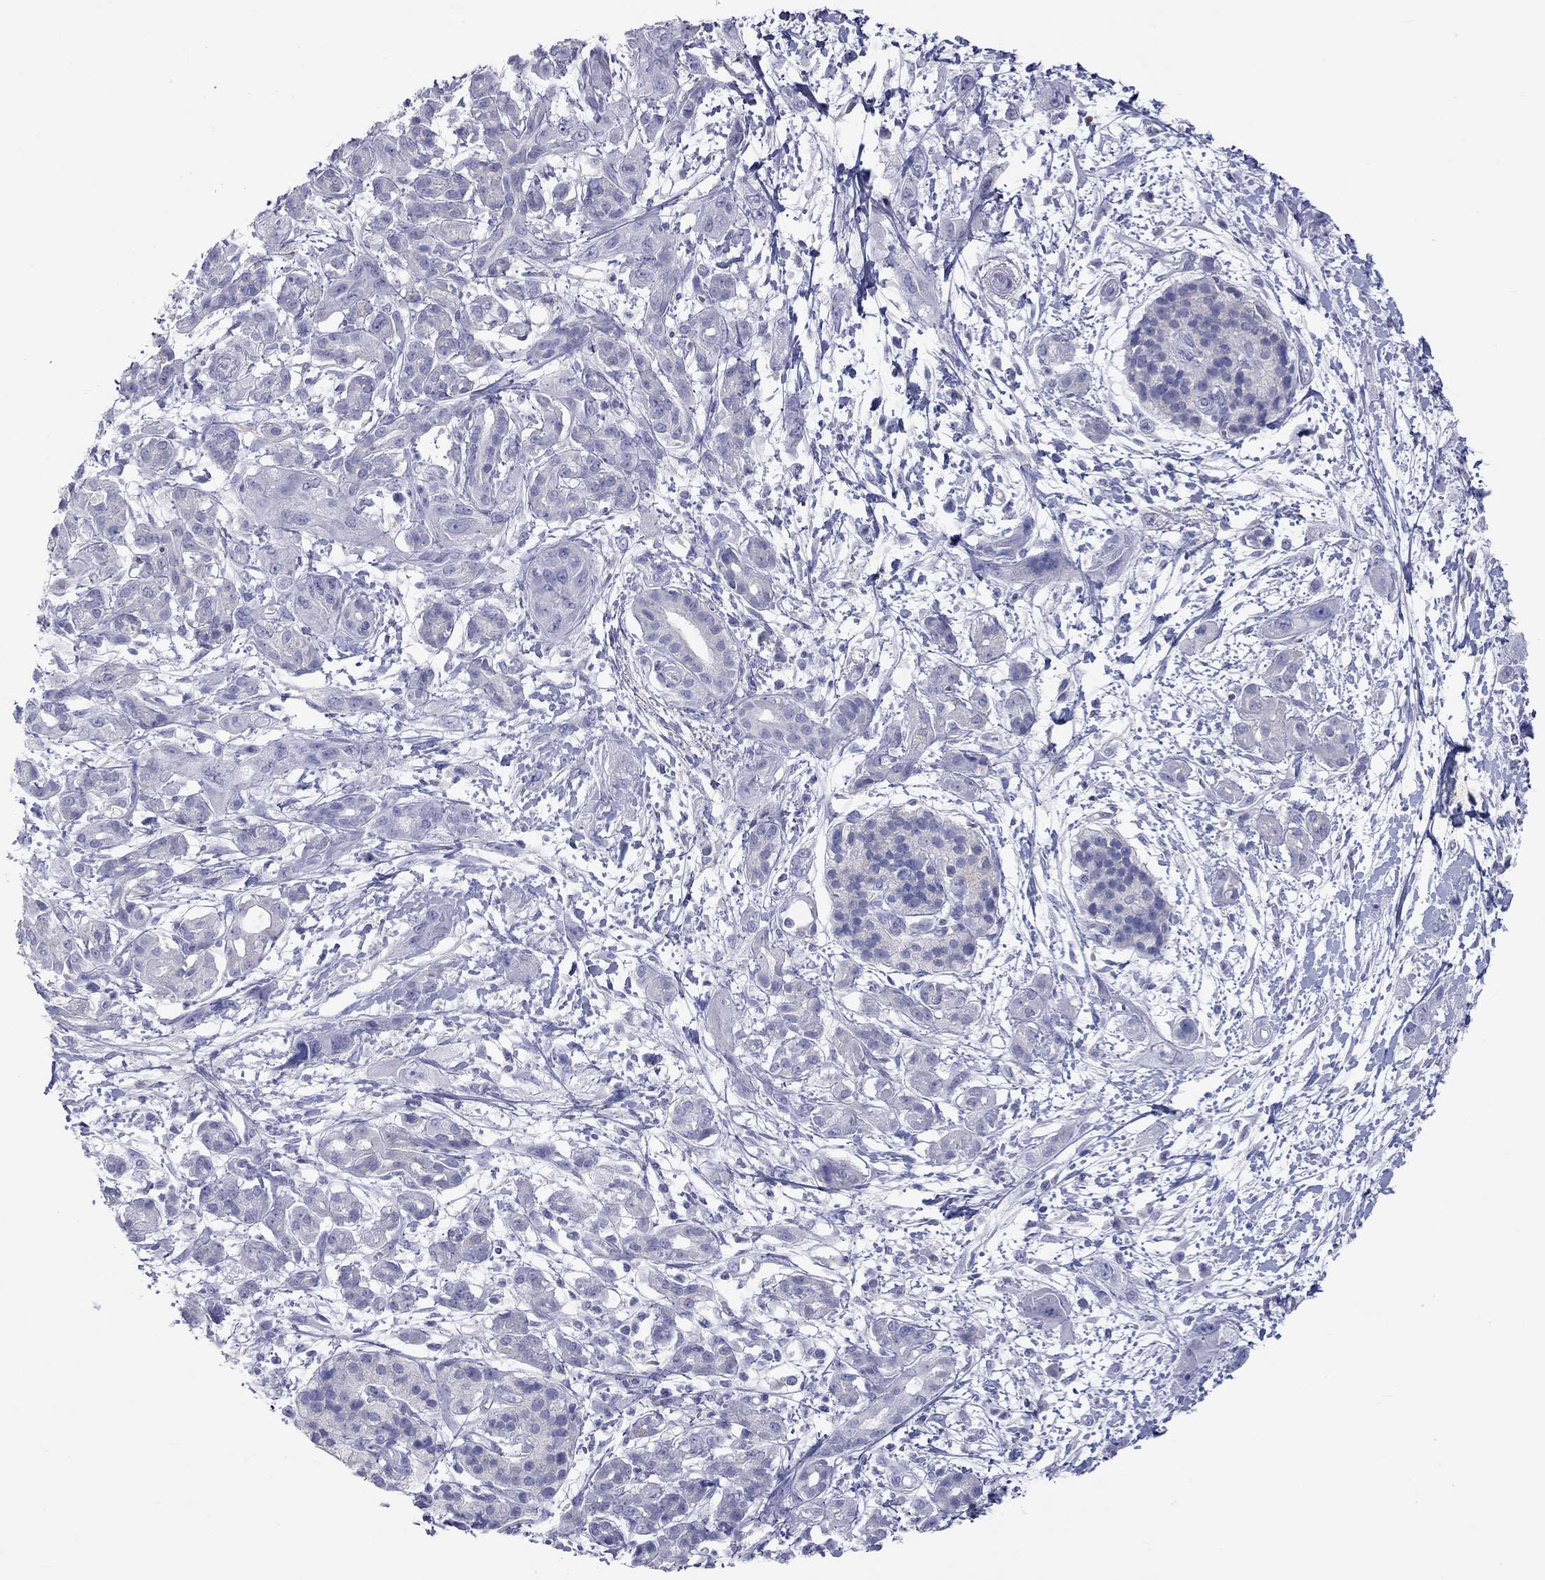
{"staining": {"intensity": "negative", "quantity": "none", "location": "none"}, "tissue": "pancreatic cancer", "cell_type": "Tumor cells", "image_type": "cancer", "snomed": [{"axis": "morphology", "description": "Adenocarcinoma, NOS"}, {"axis": "topography", "description": "Pancreas"}], "caption": "Tumor cells are negative for protein expression in human adenocarcinoma (pancreatic).", "gene": "PCDHGC5", "patient": {"sex": "male", "age": 72}}